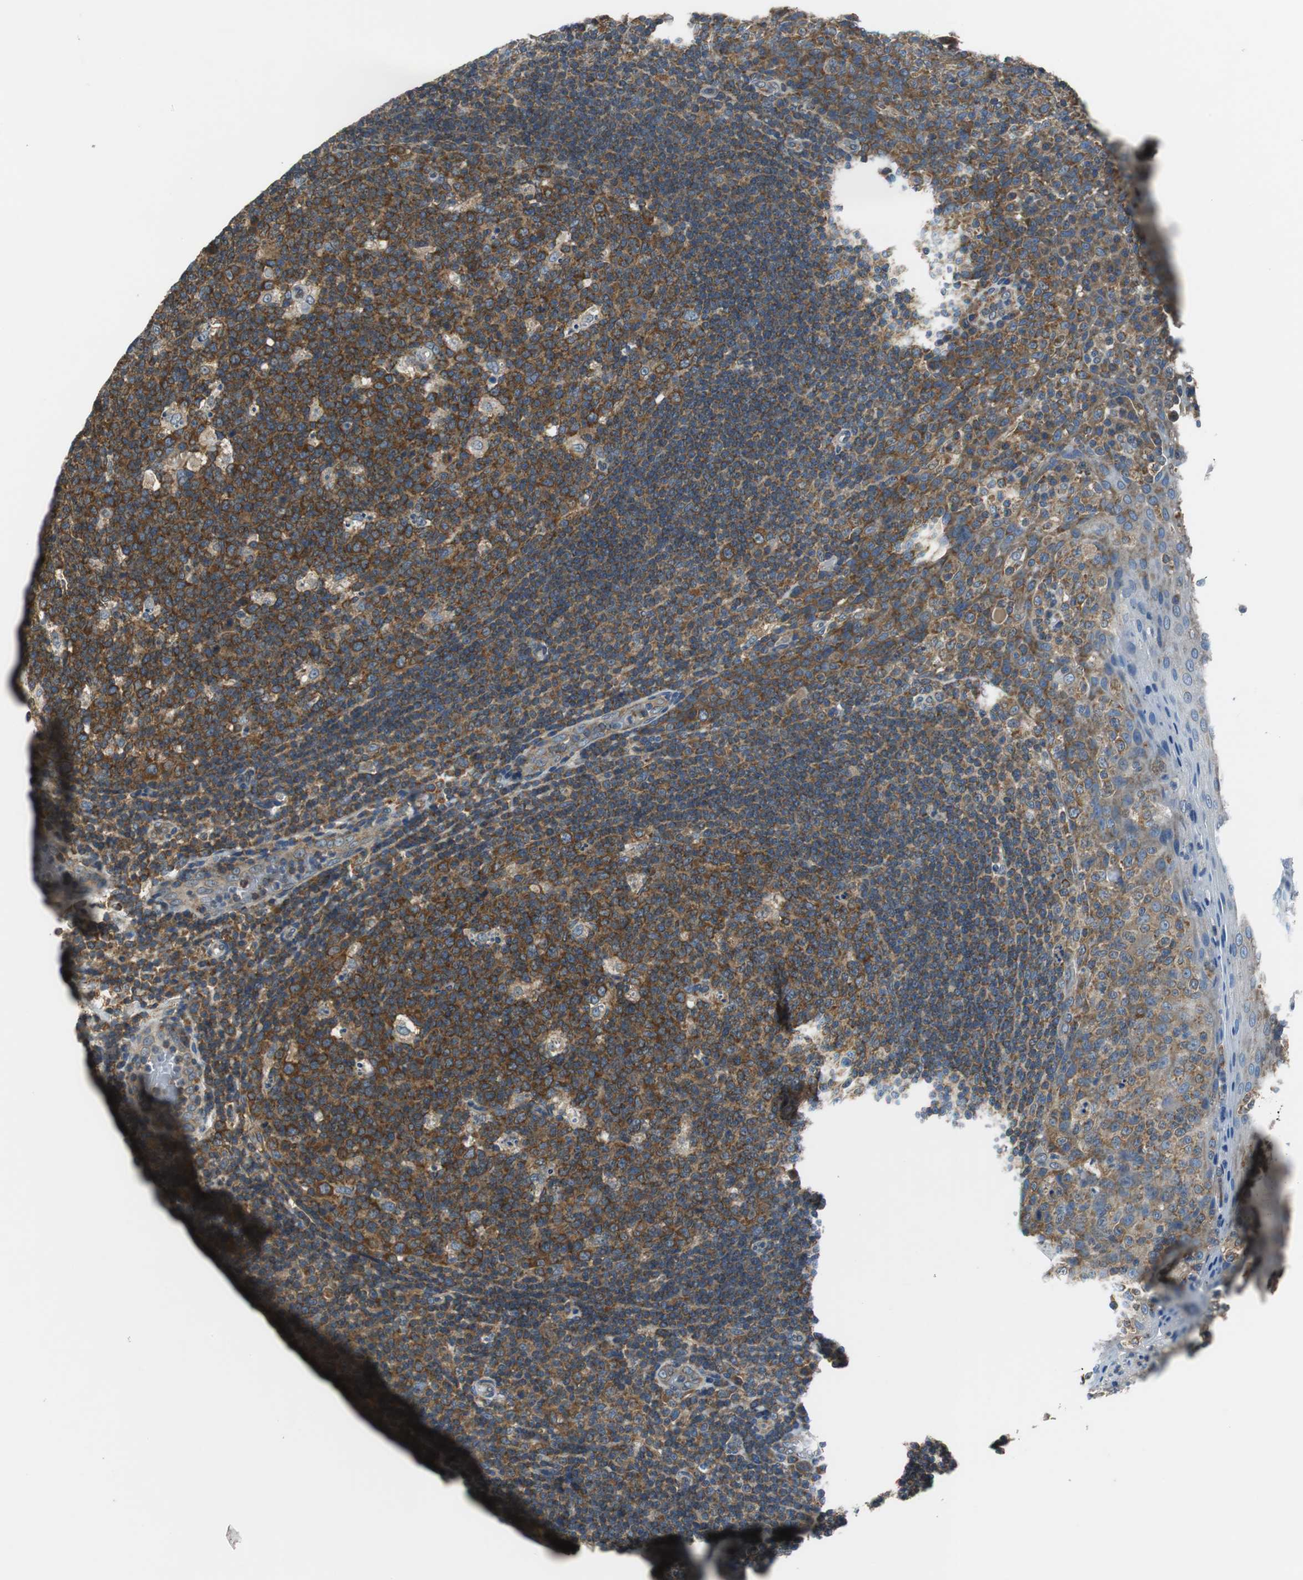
{"staining": {"intensity": "strong", "quantity": ">75%", "location": "cytoplasmic/membranous"}, "tissue": "tonsil", "cell_type": "Germinal center cells", "image_type": "normal", "snomed": [{"axis": "morphology", "description": "Normal tissue, NOS"}, {"axis": "topography", "description": "Tonsil"}], "caption": "Strong cytoplasmic/membranous protein staining is present in approximately >75% of germinal center cells in tonsil. The protein is stained brown, and the nuclei are stained in blue (DAB IHC with brightfield microscopy, high magnification).", "gene": "CNOT3", "patient": {"sex": "male", "age": 17}}